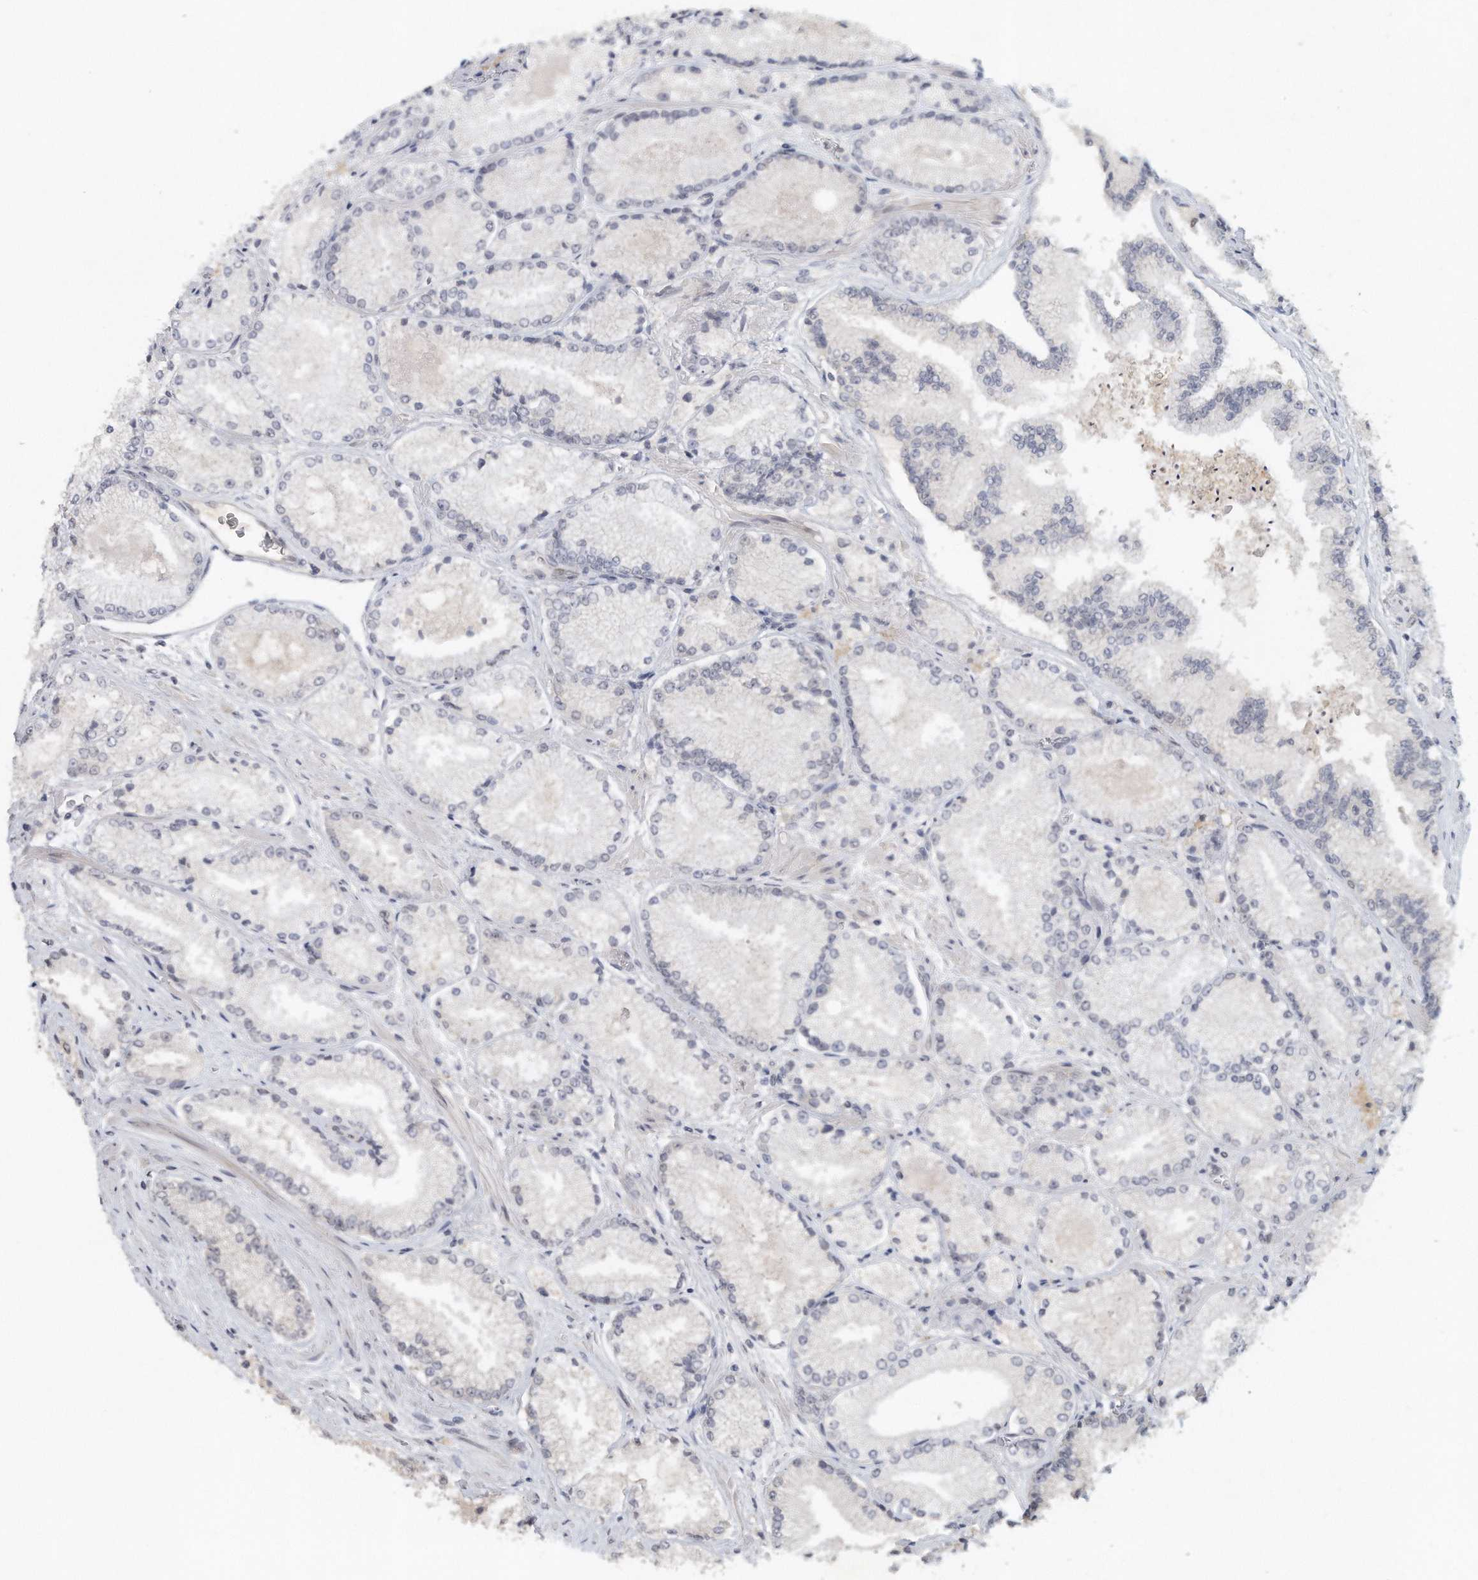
{"staining": {"intensity": "negative", "quantity": "none", "location": "none"}, "tissue": "prostate cancer", "cell_type": "Tumor cells", "image_type": "cancer", "snomed": [{"axis": "morphology", "description": "Adenocarcinoma, High grade"}, {"axis": "topography", "description": "Prostate"}], "caption": "This is a histopathology image of immunohistochemistry staining of prostate cancer (high-grade adenocarcinoma), which shows no expression in tumor cells. Brightfield microscopy of immunohistochemistry stained with DAB (3,3'-diaminobenzidine) (brown) and hematoxylin (blue), captured at high magnification.", "gene": "DDX43", "patient": {"sex": "male", "age": 73}}